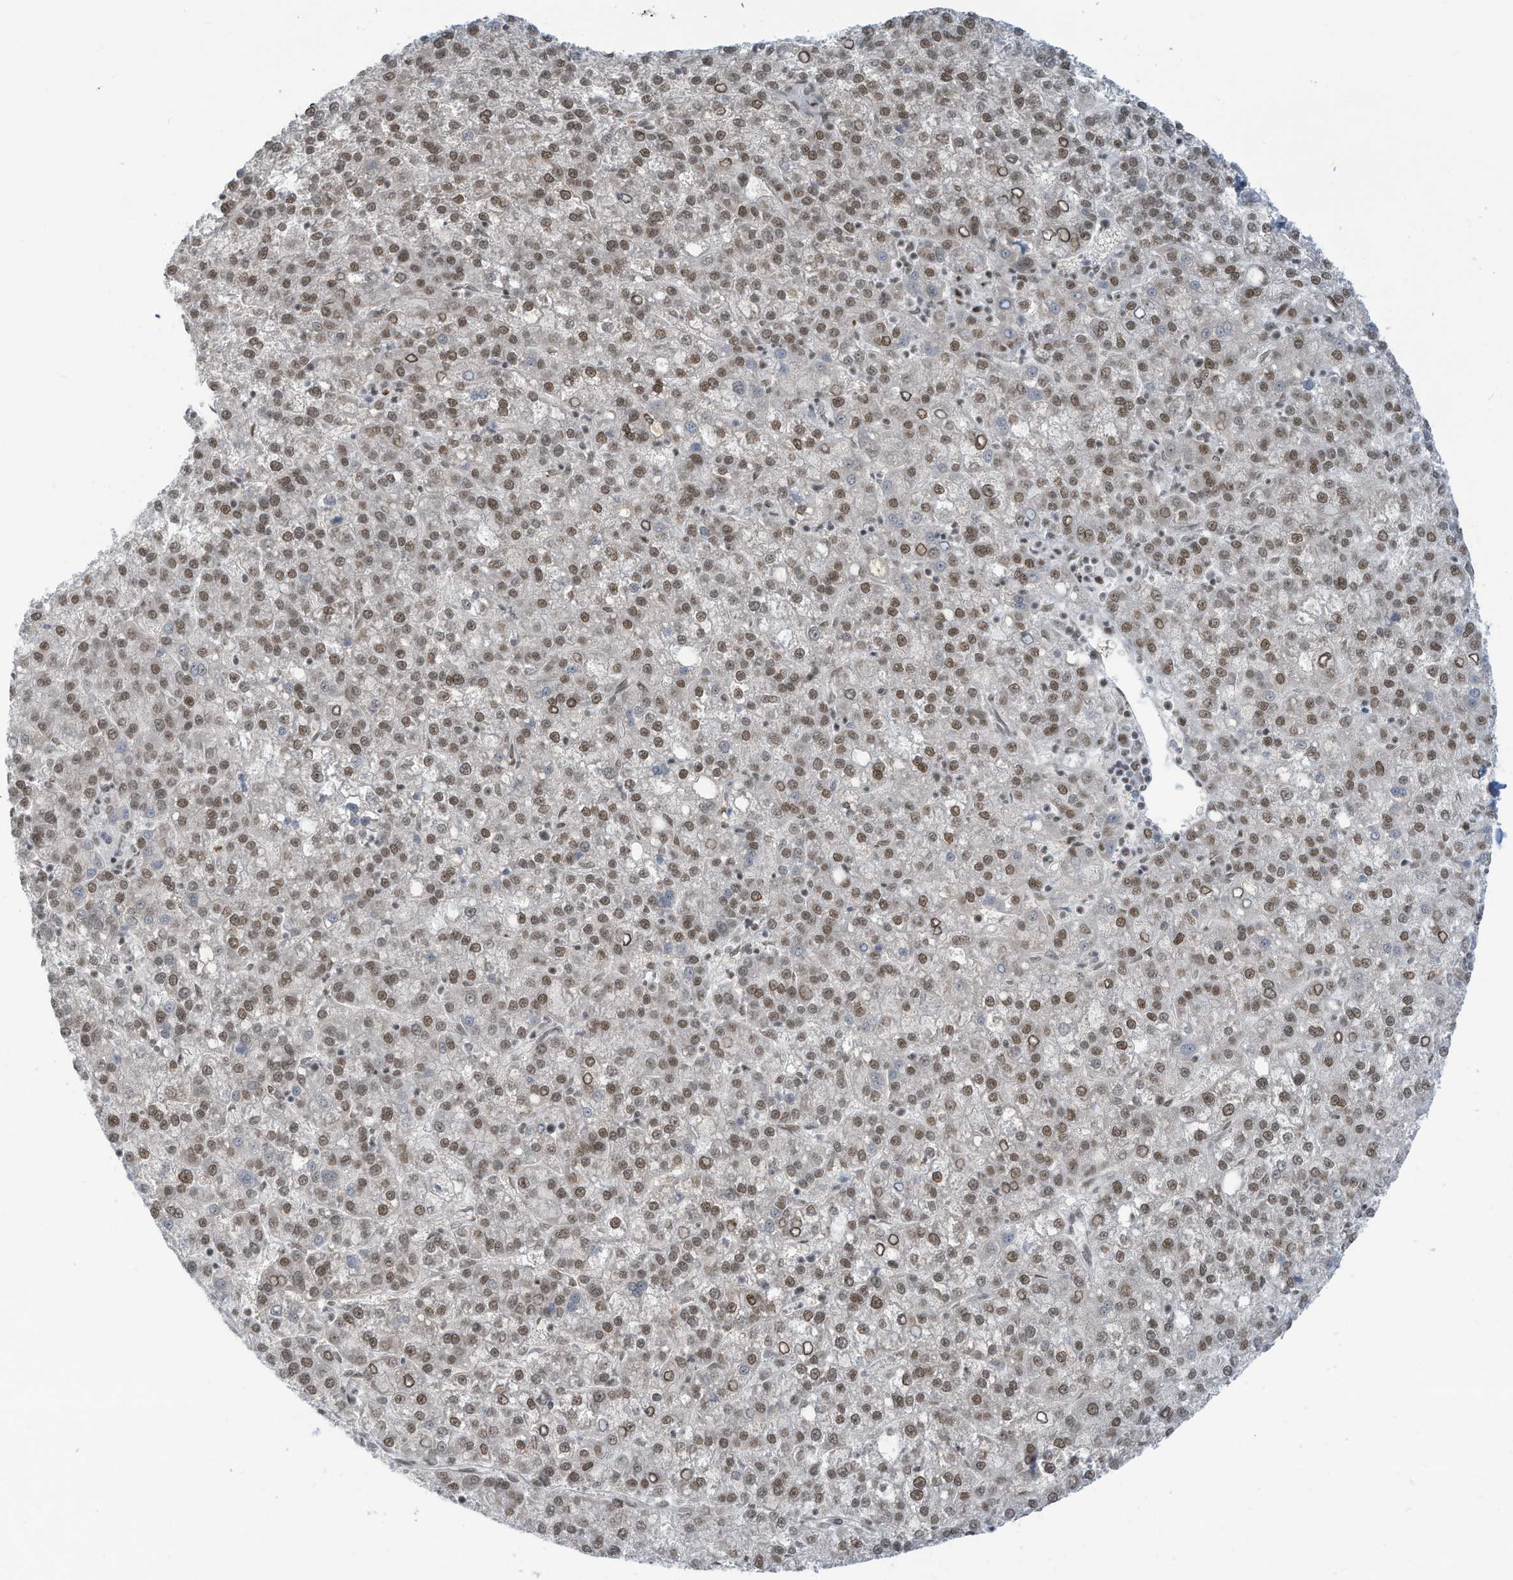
{"staining": {"intensity": "moderate", "quantity": ">75%", "location": "nuclear"}, "tissue": "liver cancer", "cell_type": "Tumor cells", "image_type": "cancer", "snomed": [{"axis": "morphology", "description": "Carcinoma, Hepatocellular, NOS"}, {"axis": "topography", "description": "Liver"}], "caption": "A histopathology image of liver hepatocellular carcinoma stained for a protein displays moderate nuclear brown staining in tumor cells.", "gene": "ECT2L", "patient": {"sex": "female", "age": 58}}